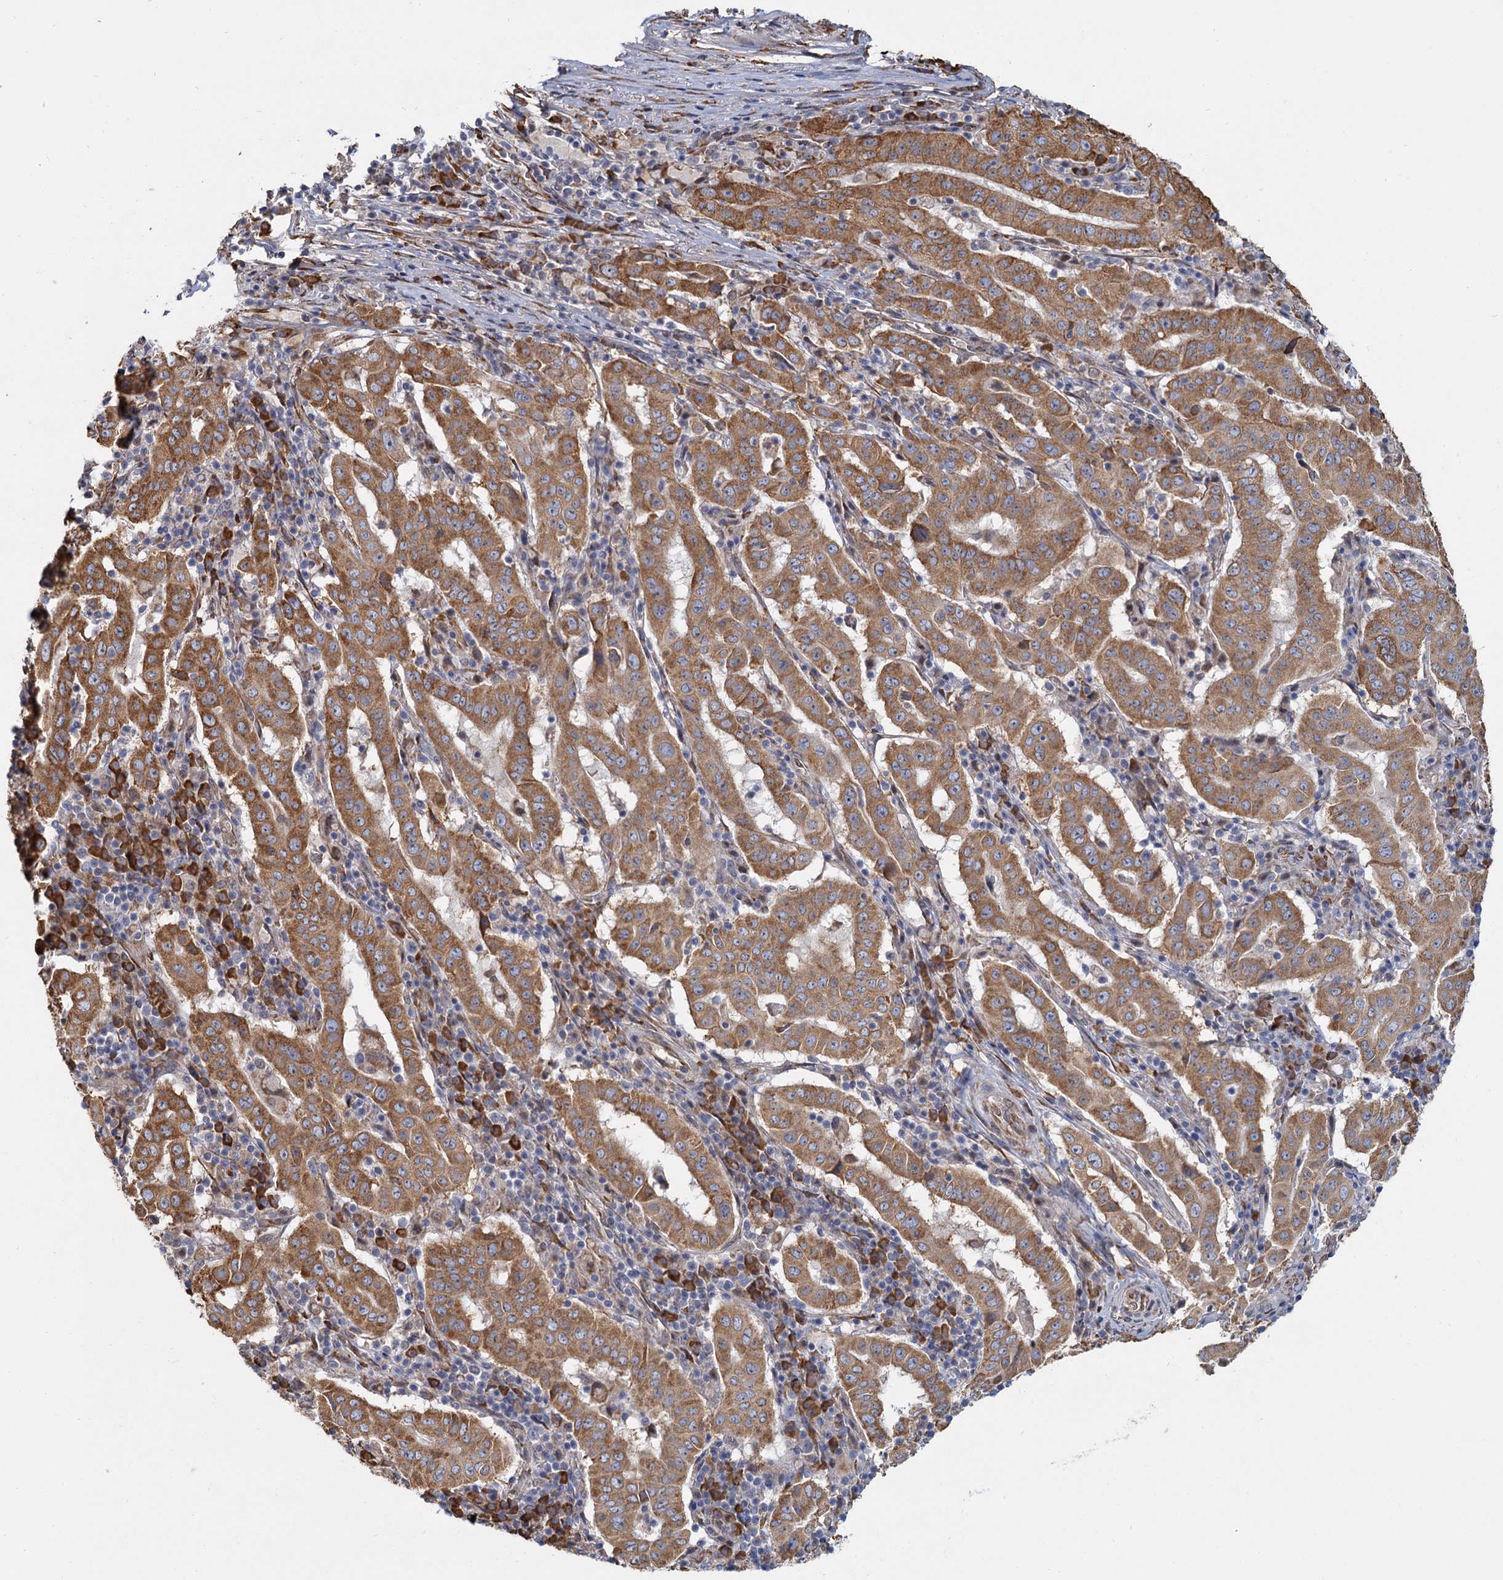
{"staining": {"intensity": "moderate", "quantity": ">75%", "location": "cytoplasmic/membranous"}, "tissue": "pancreatic cancer", "cell_type": "Tumor cells", "image_type": "cancer", "snomed": [{"axis": "morphology", "description": "Adenocarcinoma, NOS"}, {"axis": "topography", "description": "Pancreas"}], "caption": "Protein staining of adenocarcinoma (pancreatic) tissue reveals moderate cytoplasmic/membranous positivity in approximately >75% of tumor cells.", "gene": "LRRC51", "patient": {"sex": "male", "age": 63}}